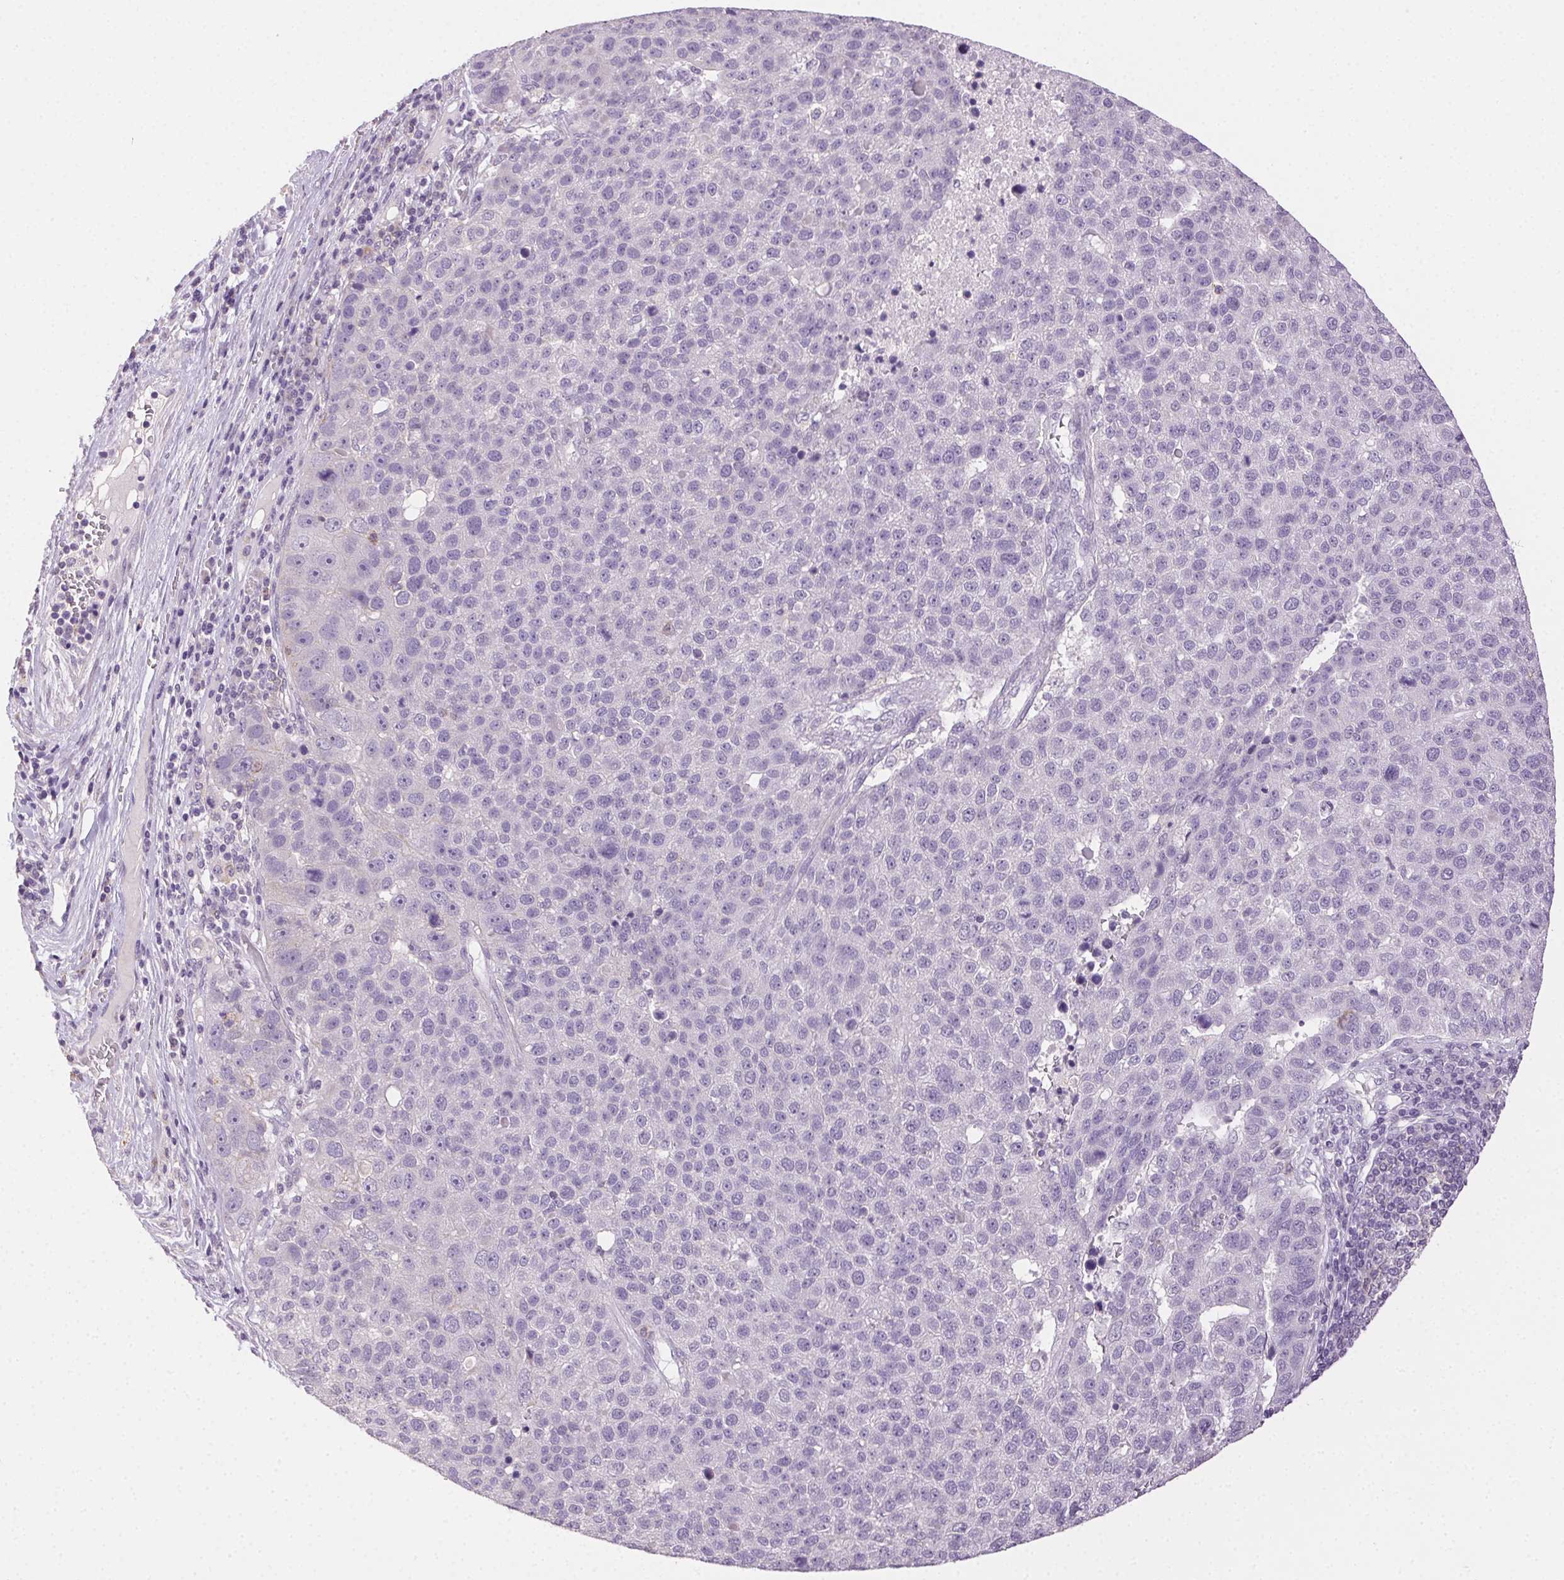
{"staining": {"intensity": "negative", "quantity": "none", "location": "none"}, "tissue": "pancreatic cancer", "cell_type": "Tumor cells", "image_type": "cancer", "snomed": [{"axis": "morphology", "description": "Adenocarcinoma, NOS"}, {"axis": "topography", "description": "Pancreas"}], "caption": "Immunohistochemistry (IHC) photomicrograph of neoplastic tissue: adenocarcinoma (pancreatic) stained with DAB (3,3'-diaminobenzidine) exhibits no significant protein staining in tumor cells.", "gene": "AKAP5", "patient": {"sex": "female", "age": 61}}